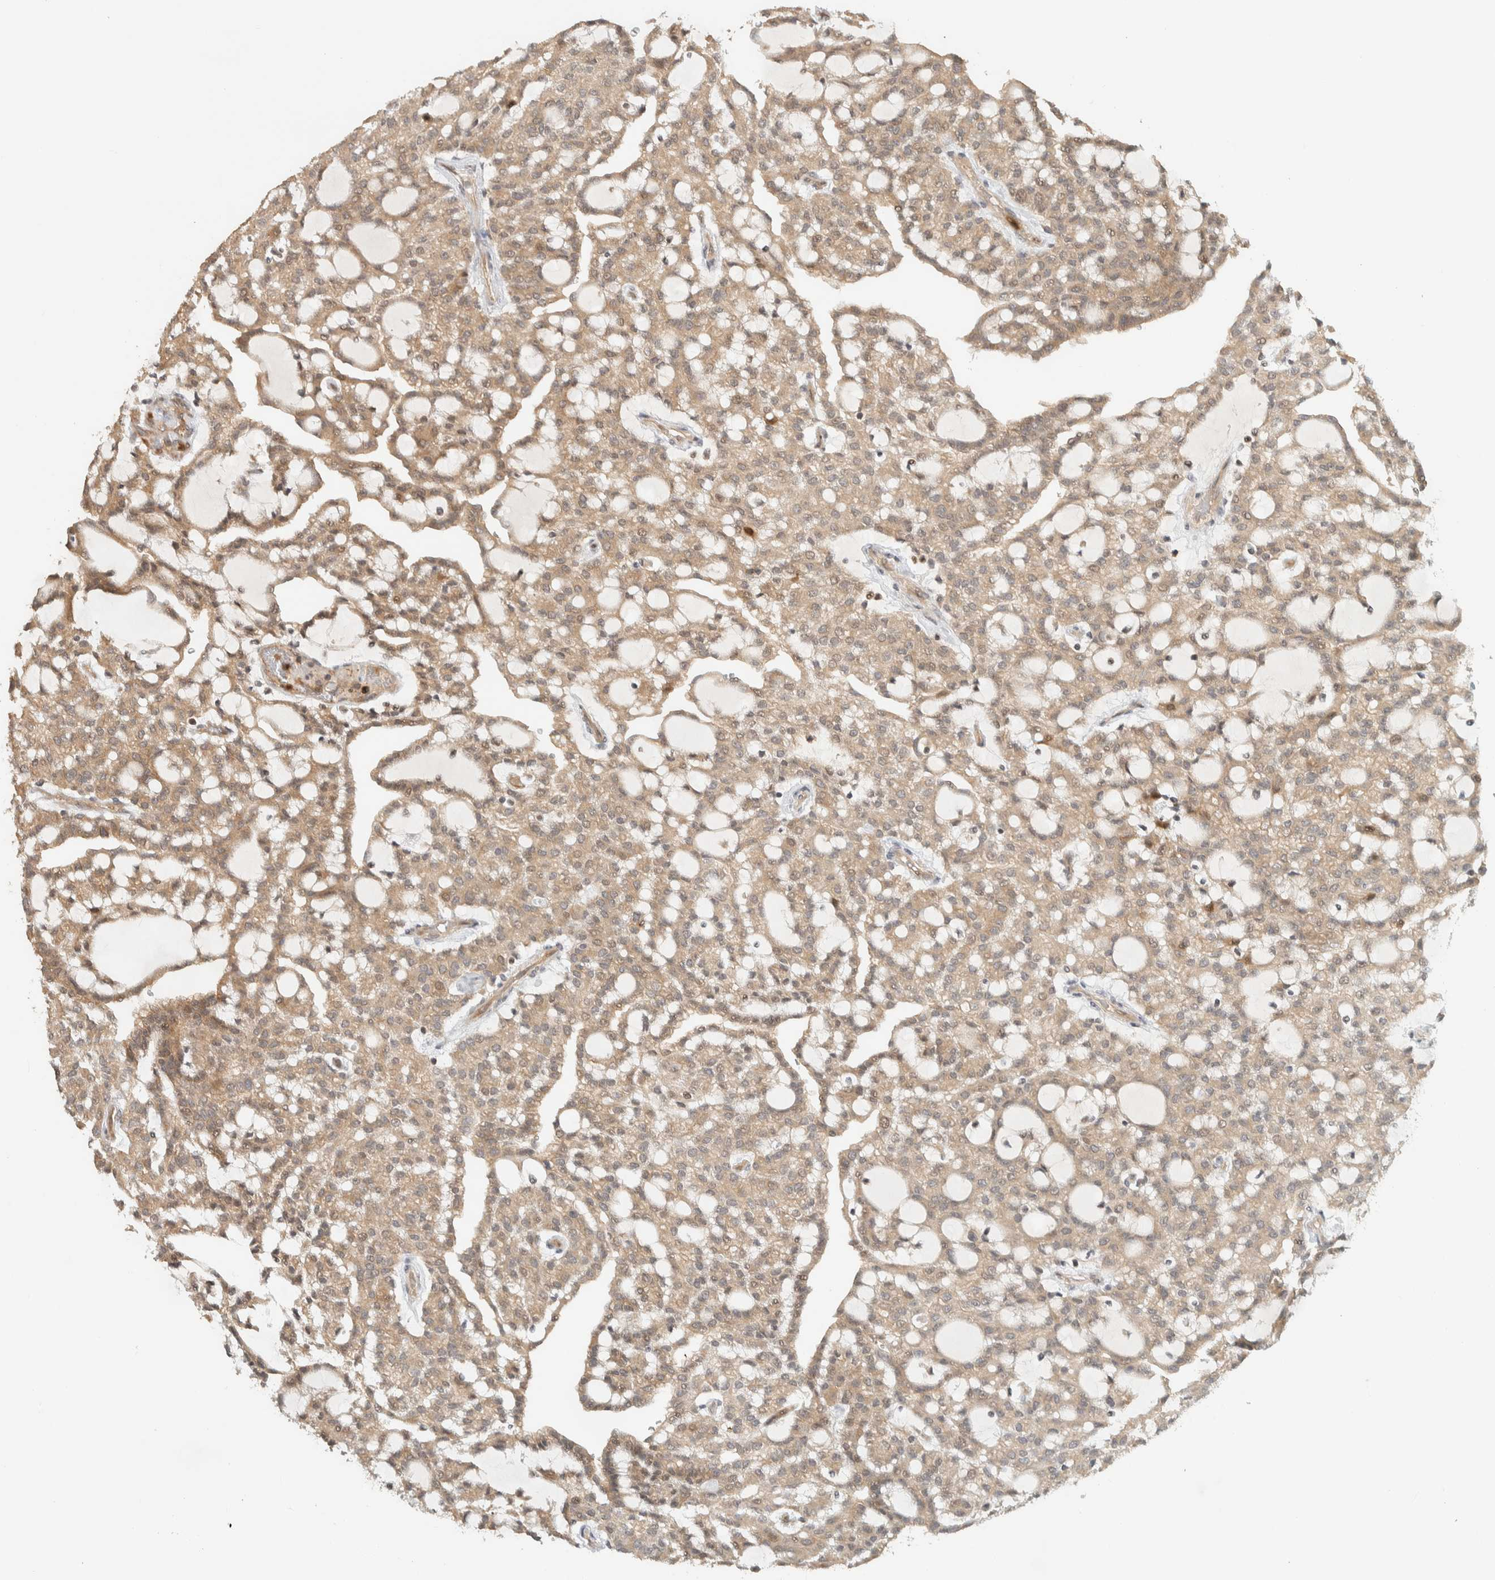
{"staining": {"intensity": "moderate", "quantity": ">75%", "location": "cytoplasmic/membranous"}, "tissue": "renal cancer", "cell_type": "Tumor cells", "image_type": "cancer", "snomed": [{"axis": "morphology", "description": "Adenocarcinoma, NOS"}, {"axis": "topography", "description": "Kidney"}], "caption": "Tumor cells display medium levels of moderate cytoplasmic/membranous positivity in about >75% of cells in human renal cancer.", "gene": "ADSS2", "patient": {"sex": "male", "age": 63}}